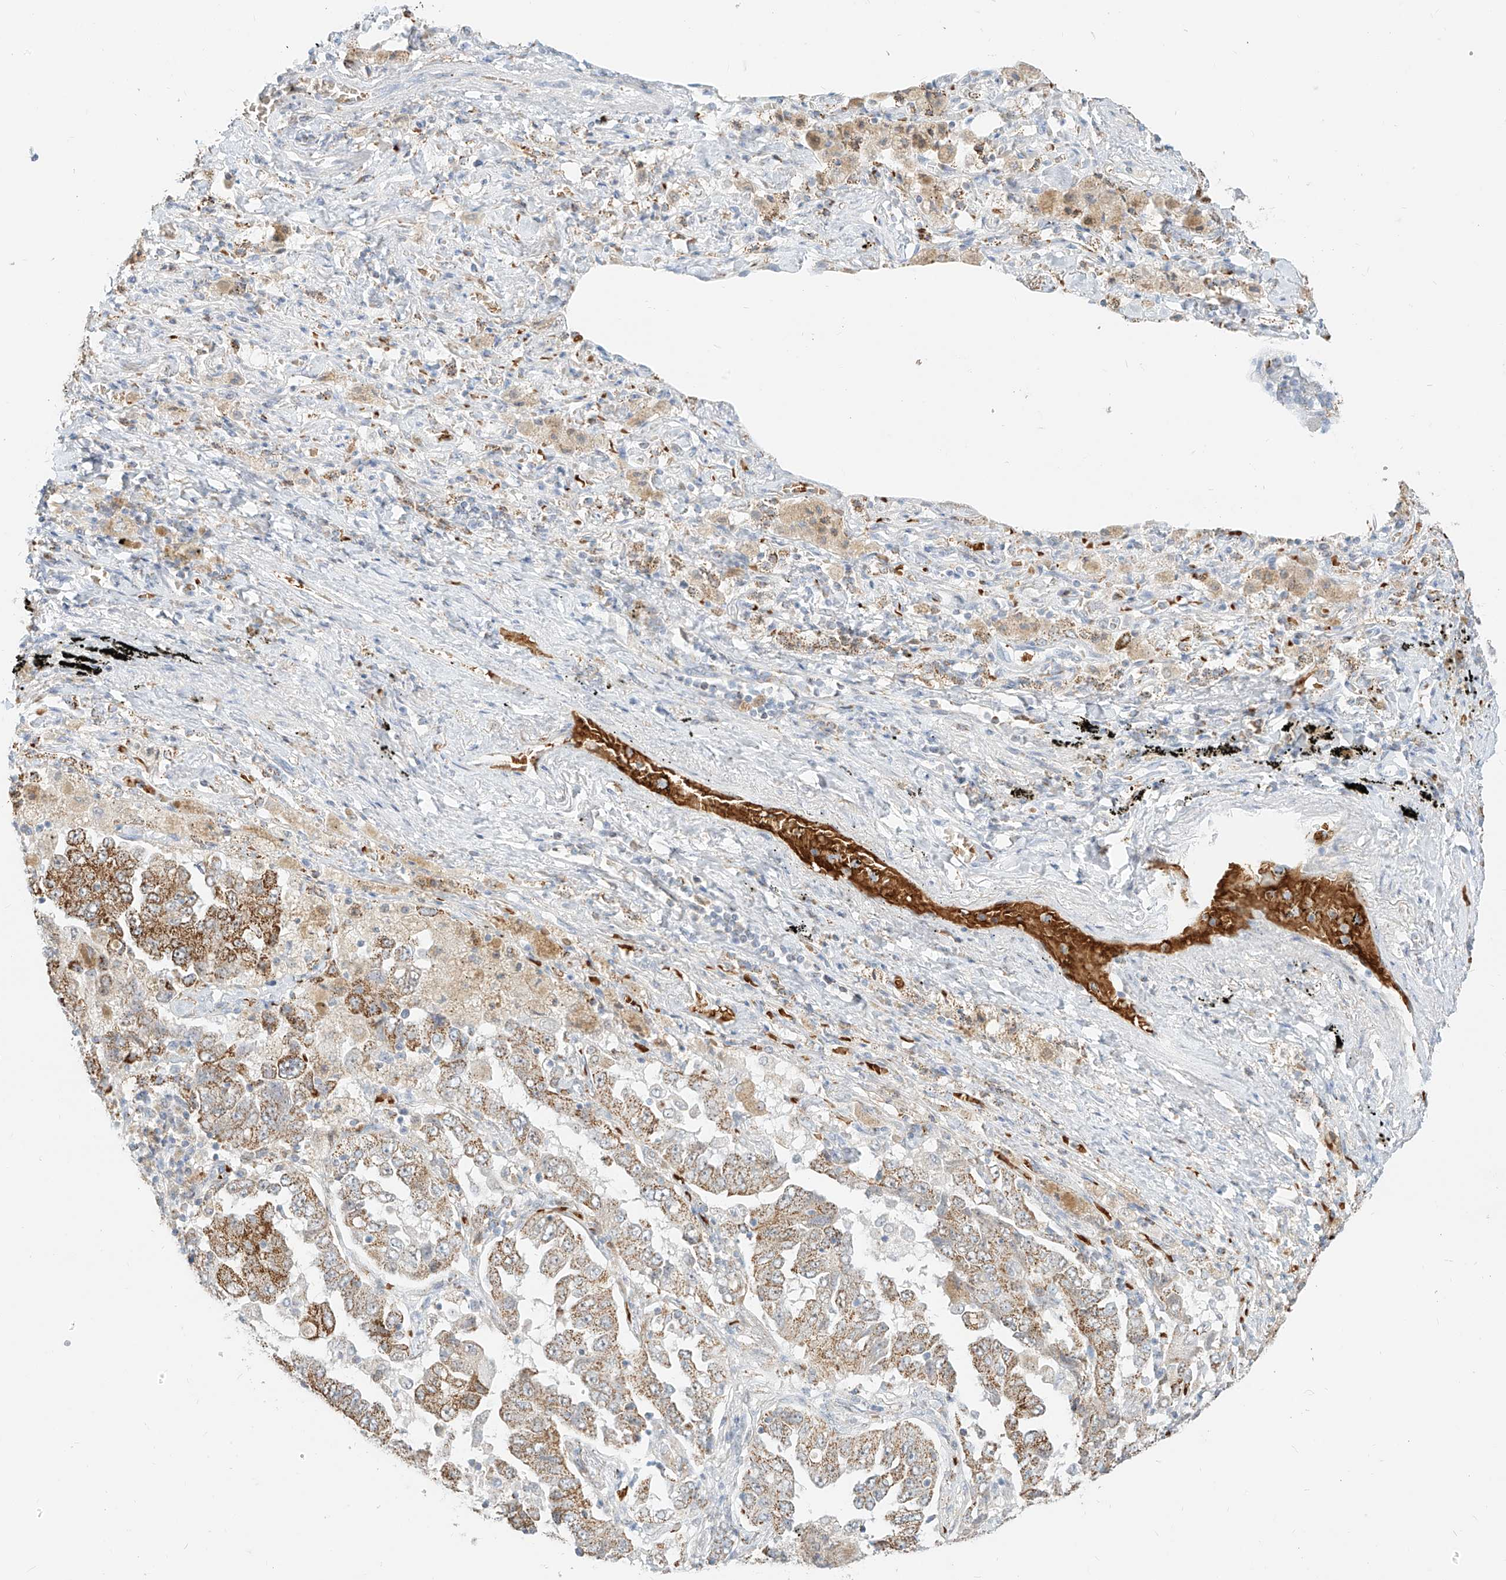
{"staining": {"intensity": "moderate", "quantity": ">75%", "location": "cytoplasmic/membranous"}, "tissue": "lung cancer", "cell_type": "Tumor cells", "image_type": "cancer", "snomed": [{"axis": "morphology", "description": "Adenocarcinoma, NOS"}, {"axis": "topography", "description": "Lung"}], "caption": "There is medium levels of moderate cytoplasmic/membranous staining in tumor cells of lung cancer, as demonstrated by immunohistochemical staining (brown color).", "gene": "MTUS2", "patient": {"sex": "female", "age": 51}}